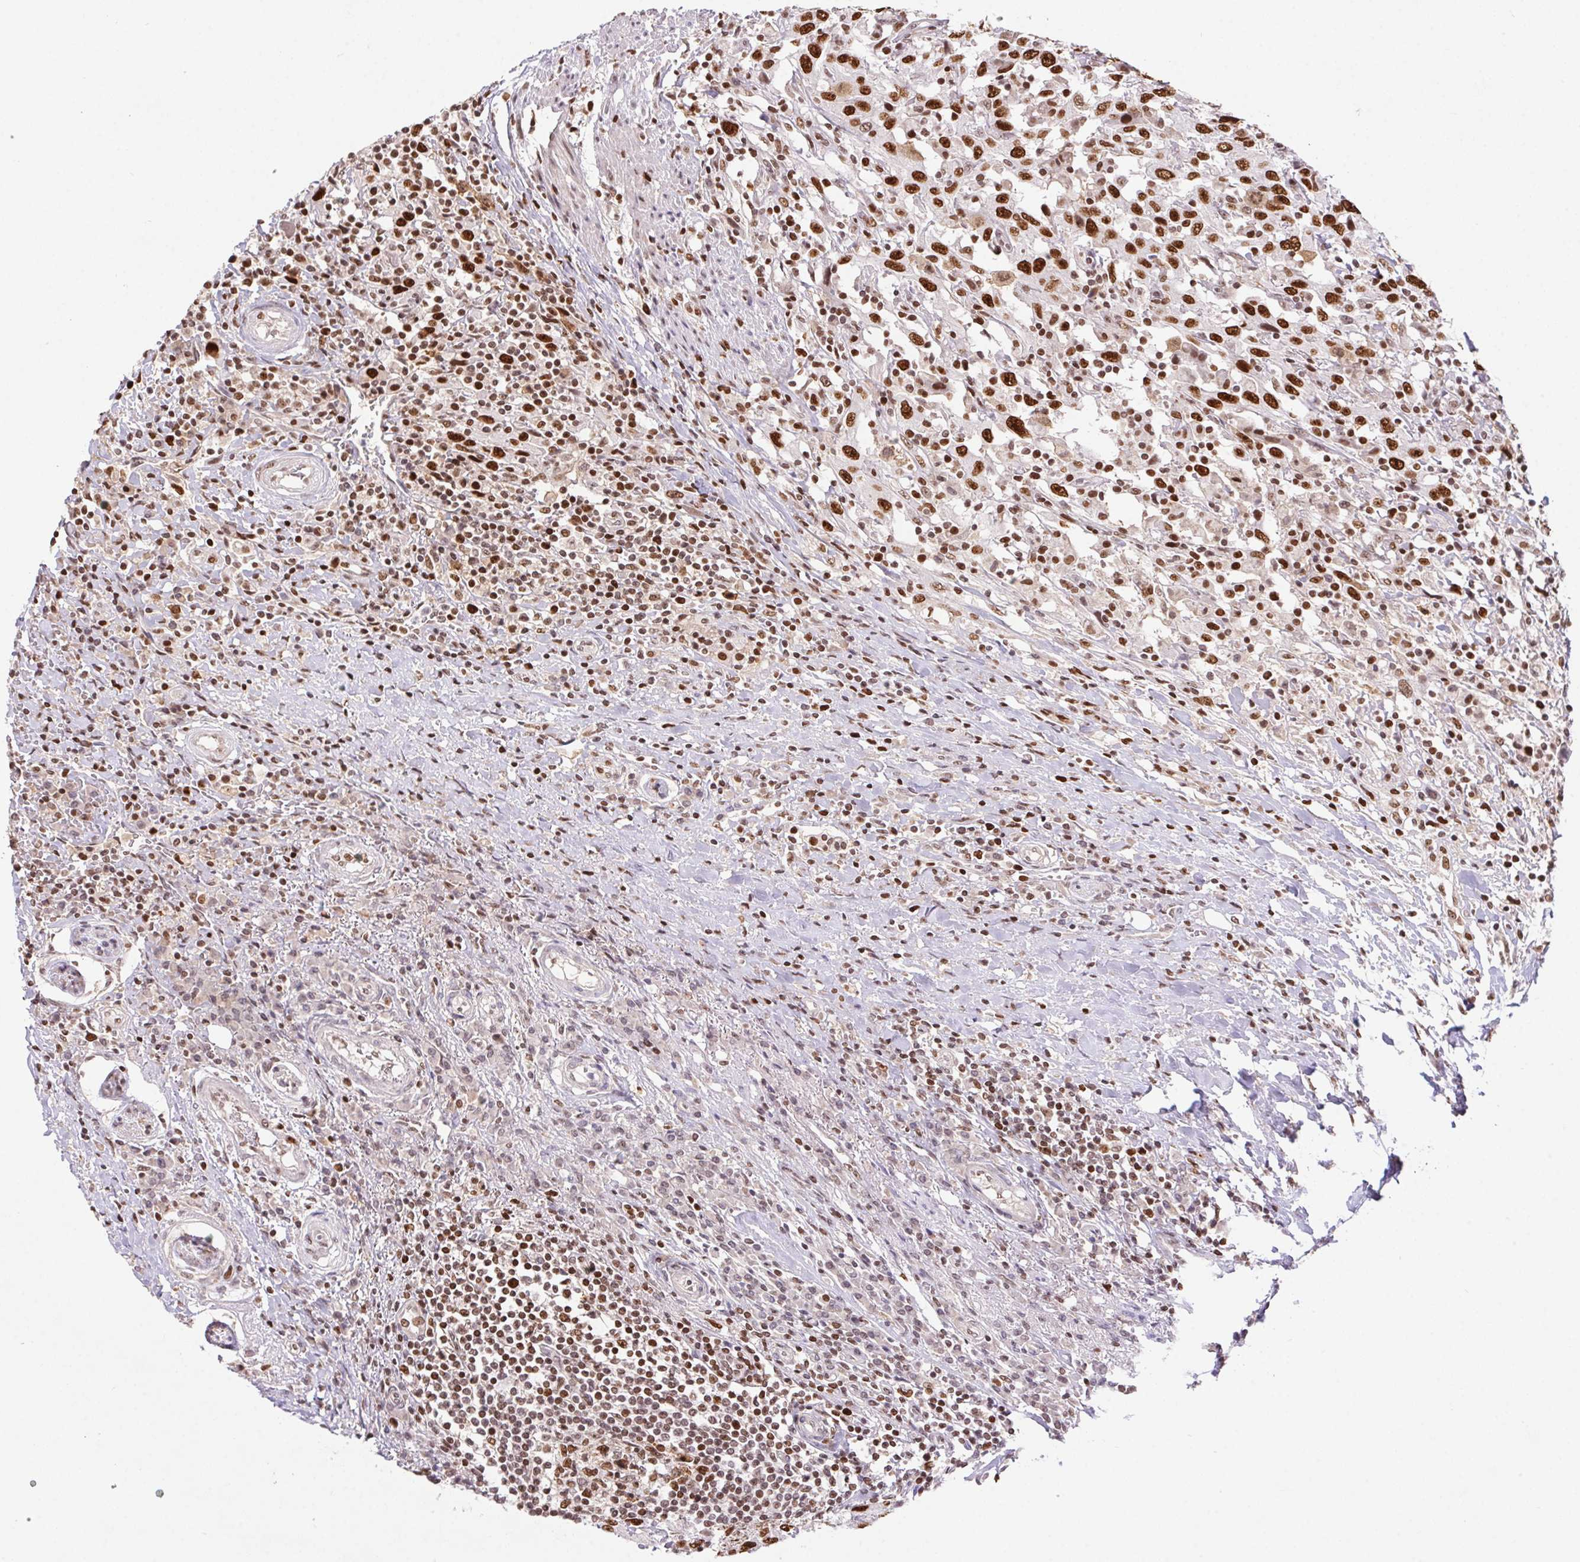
{"staining": {"intensity": "strong", "quantity": ">75%", "location": "nuclear"}, "tissue": "urothelial cancer", "cell_type": "Tumor cells", "image_type": "cancer", "snomed": [{"axis": "morphology", "description": "Urothelial carcinoma, High grade"}, {"axis": "topography", "description": "Urinary bladder"}], "caption": "The histopathology image reveals a brown stain indicating the presence of a protein in the nuclear of tumor cells in urothelial cancer.", "gene": "POLD3", "patient": {"sex": "male", "age": 61}}